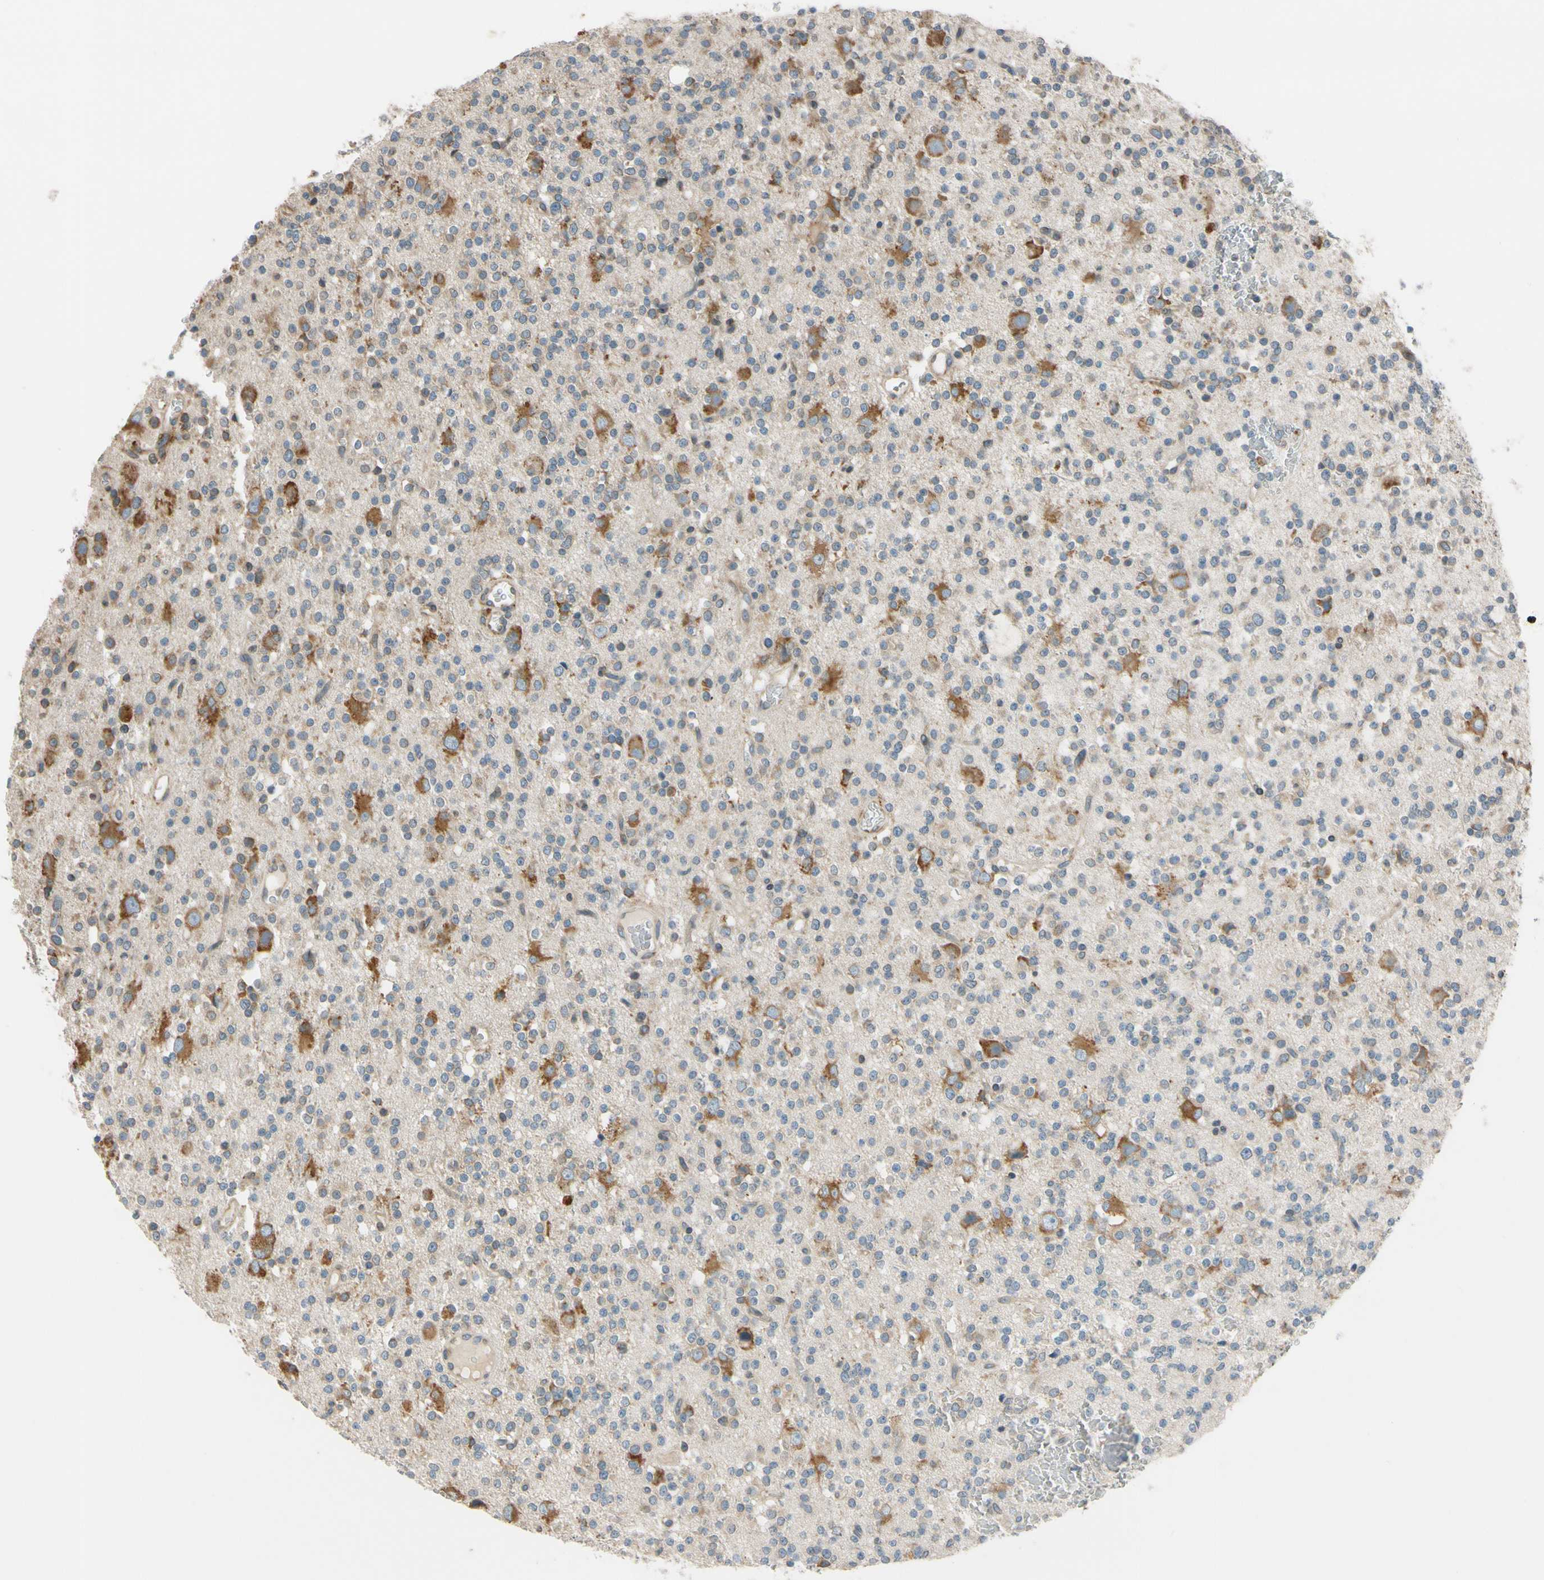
{"staining": {"intensity": "weak", "quantity": "<25%", "location": "cytoplasmic/membranous"}, "tissue": "glioma", "cell_type": "Tumor cells", "image_type": "cancer", "snomed": [{"axis": "morphology", "description": "Glioma, malignant, High grade"}, {"axis": "topography", "description": "Brain"}], "caption": "Immunohistochemistry of human glioma shows no staining in tumor cells.", "gene": "RPN2", "patient": {"sex": "male", "age": 47}}